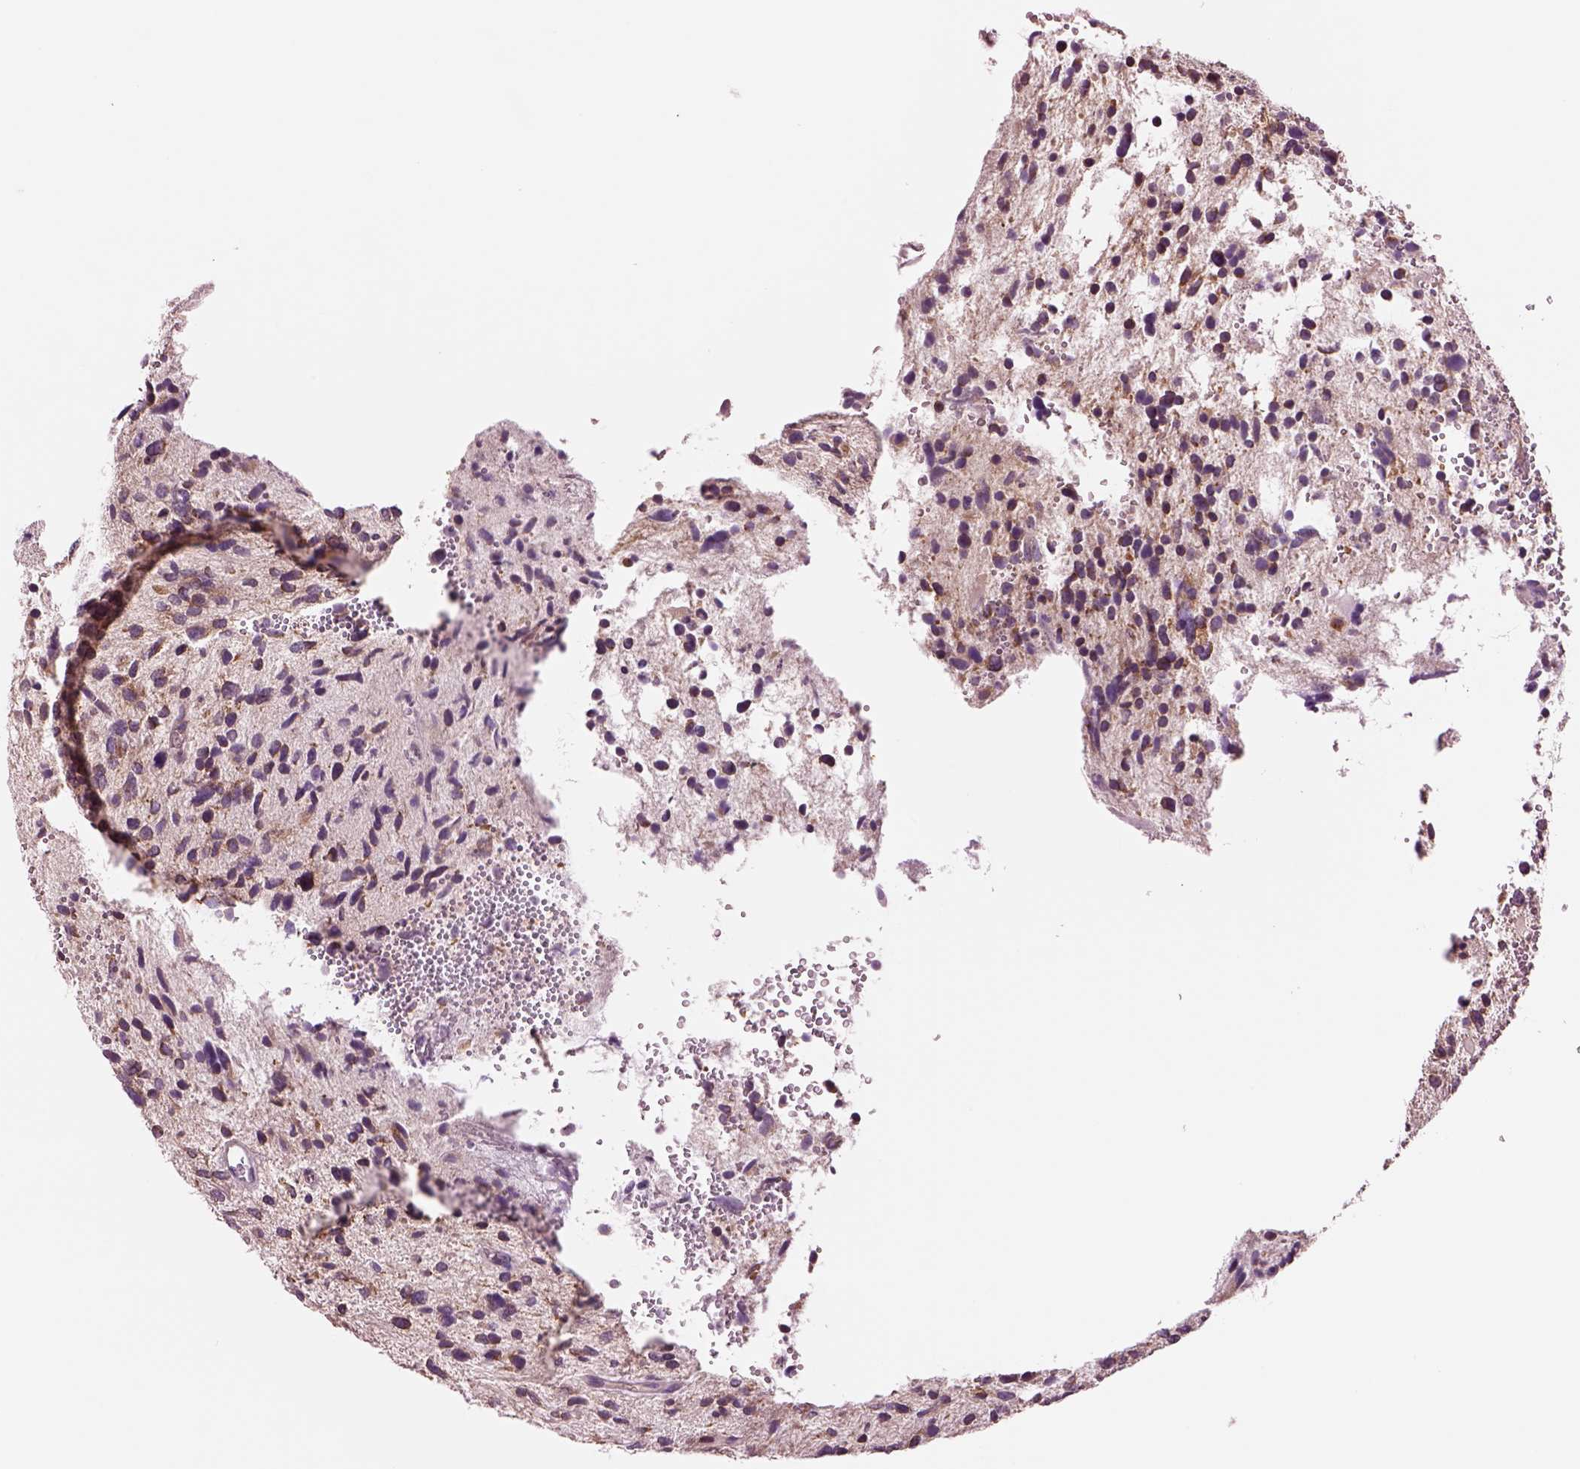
{"staining": {"intensity": "weak", "quantity": ">75%", "location": "cytoplasmic/membranous"}, "tissue": "glioma", "cell_type": "Tumor cells", "image_type": "cancer", "snomed": [{"axis": "morphology", "description": "Glioma, malignant, High grade"}, {"axis": "topography", "description": "Brain"}], "caption": "Brown immunohistochemical staining in glioma exhibits weak cytoplasmic/membranous staining in approximately >75% of tumor cells. (DAB (3,3'-diaminobenzidine) IHC, brown staining for protein, blue staining for nuclei).", "gene": "SEC23A", "patient": {"sex": "female", "age": 11}}